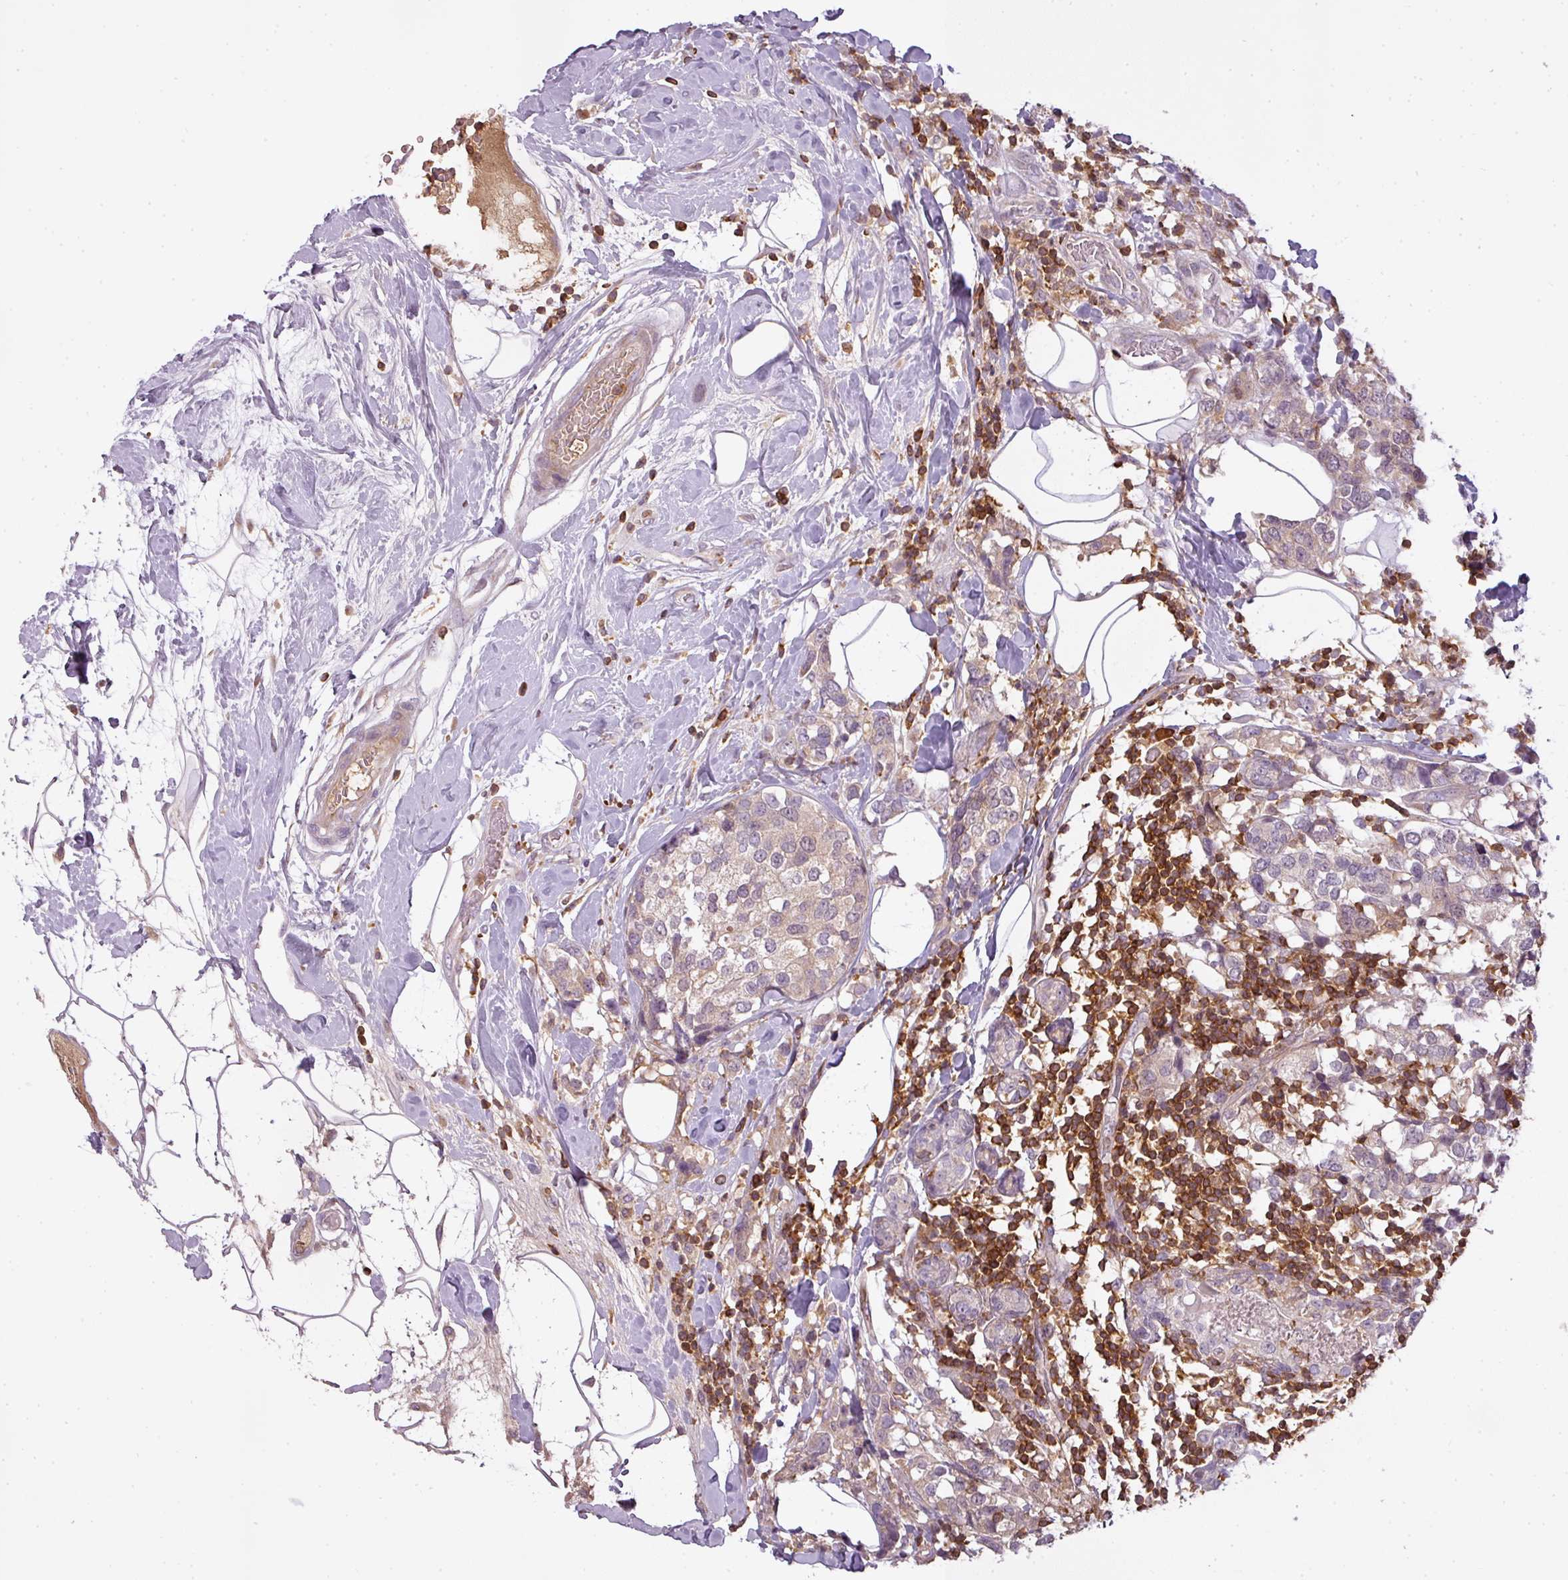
{"staining": {"intensity": "weak", "quantity": "25%-75%", "location": "cytoplasmic/membranous"}, "tissue": "breast cancer", "cell_type": "Tumor cells", "image_type": "cancer", "snomed": [{"axis": "morphology", "description": "Lobular carcinoma"}, {"axis": "topography", "description": "Breast"}], "caption": "IHC (DAB (3,3'-diaminobenzidine)) staining of human lobular carcinoma (breast) displays weak cytoplasmic/membranous protein staining in about 25%-75% of tumor cells.", "gene": "STK4", "patient": {"sex": "female", "age": 59}}